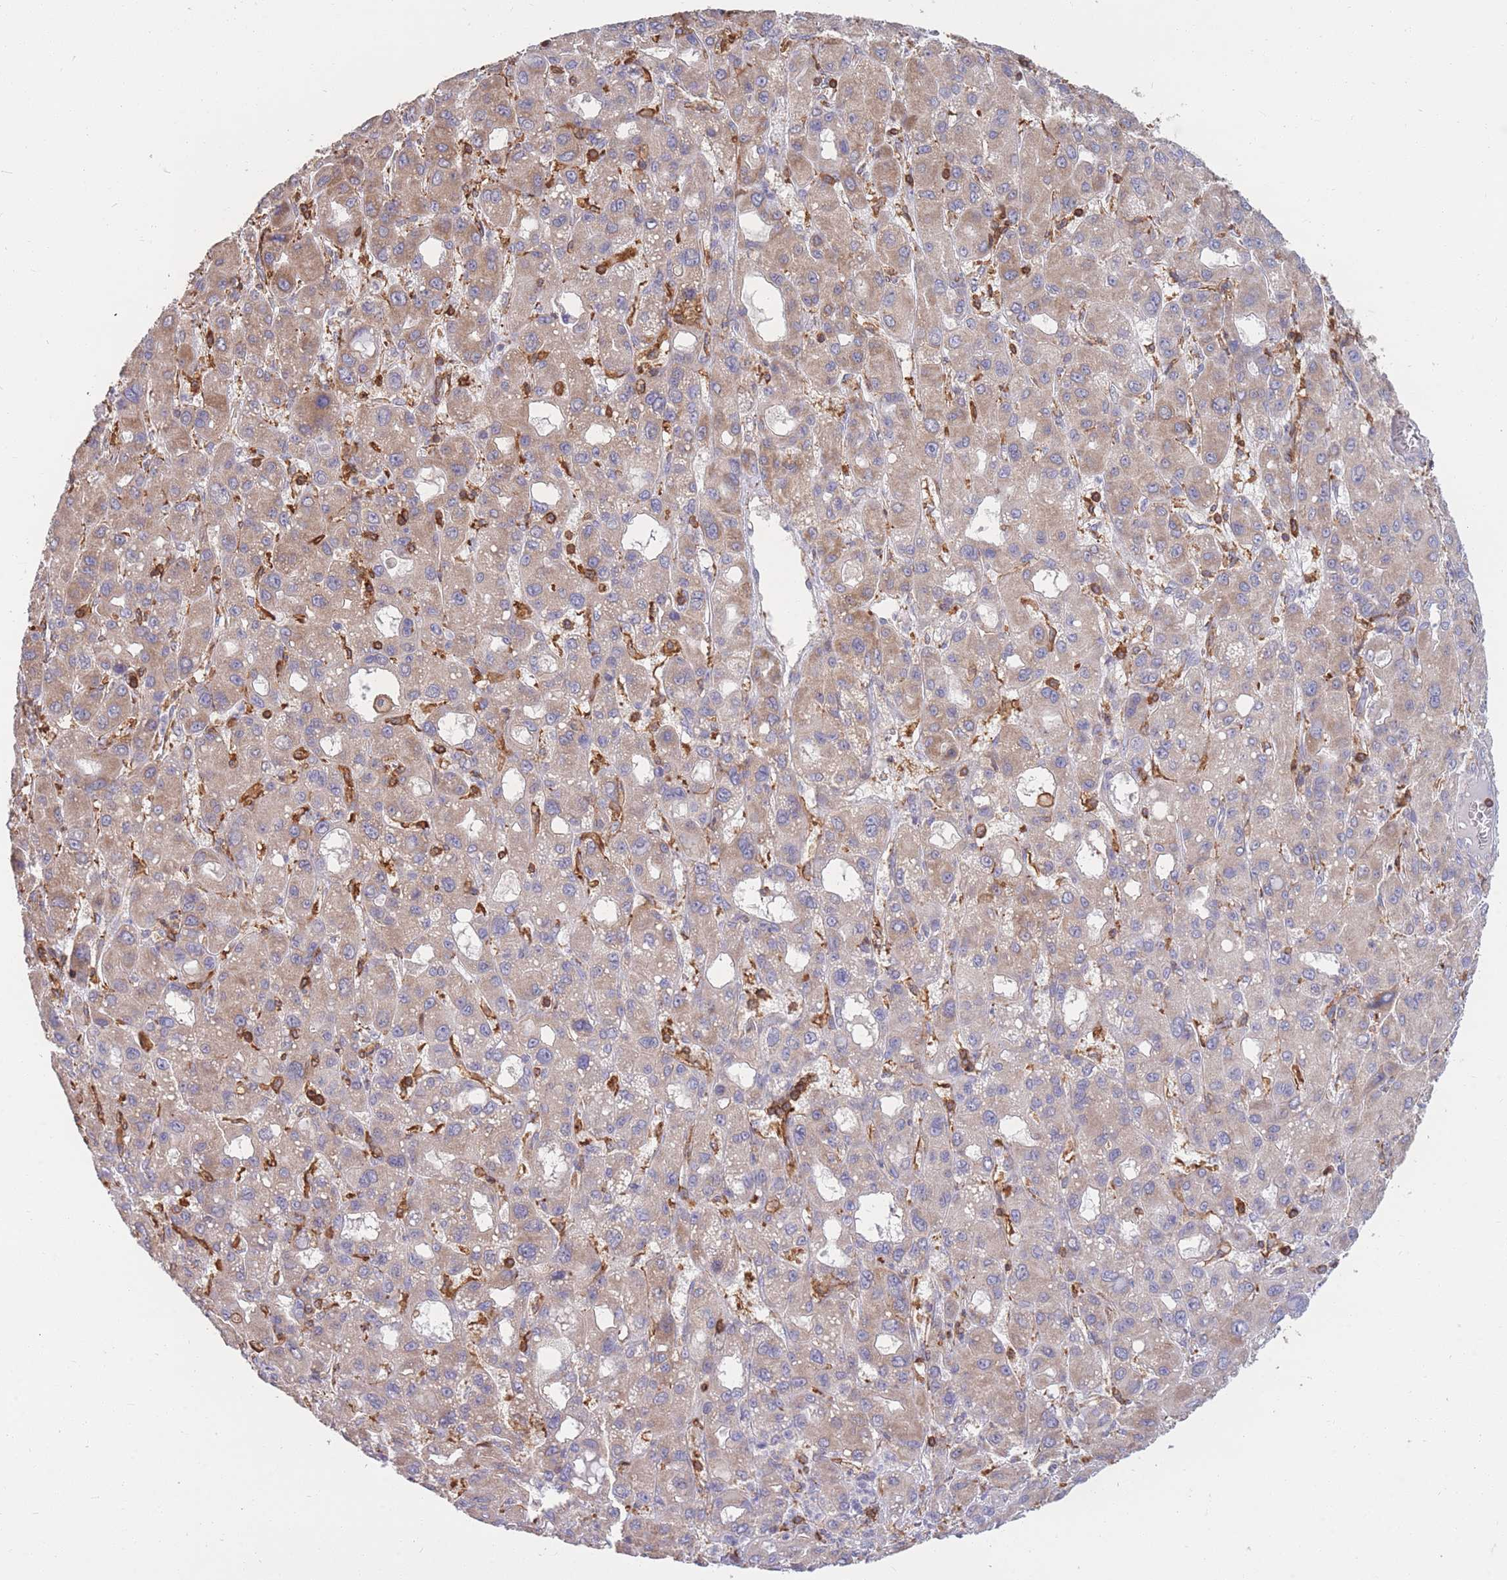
{"staining": {"intensity": "moderate", "quantity": "25%-75%", "location": "cytoplasmic/membranous"}, "tissue": "liver cancer", "cell_type": "Tumor cells", "image_type": "cancer", "snomed": [{"axis": "morphology", "description": "Carcinoma, Hepatocellular, NOS"}, {"axis": "topography", "description": "Liver"}], "caption": "High-magnification brightfield microscopy of liver hepatocellular carcinoma stained with DAB (3,3'-diaminobenzidine) (brown) and counterstained with hematoxylin (blue). tumor cells exhibit moderate cytoplasmic/membranous expression is identified in approximately25%-75% of cells. Nuclei are stained in blue.", "gene": "MRPL54", "patient": {"sex": "male", "age": 55}}